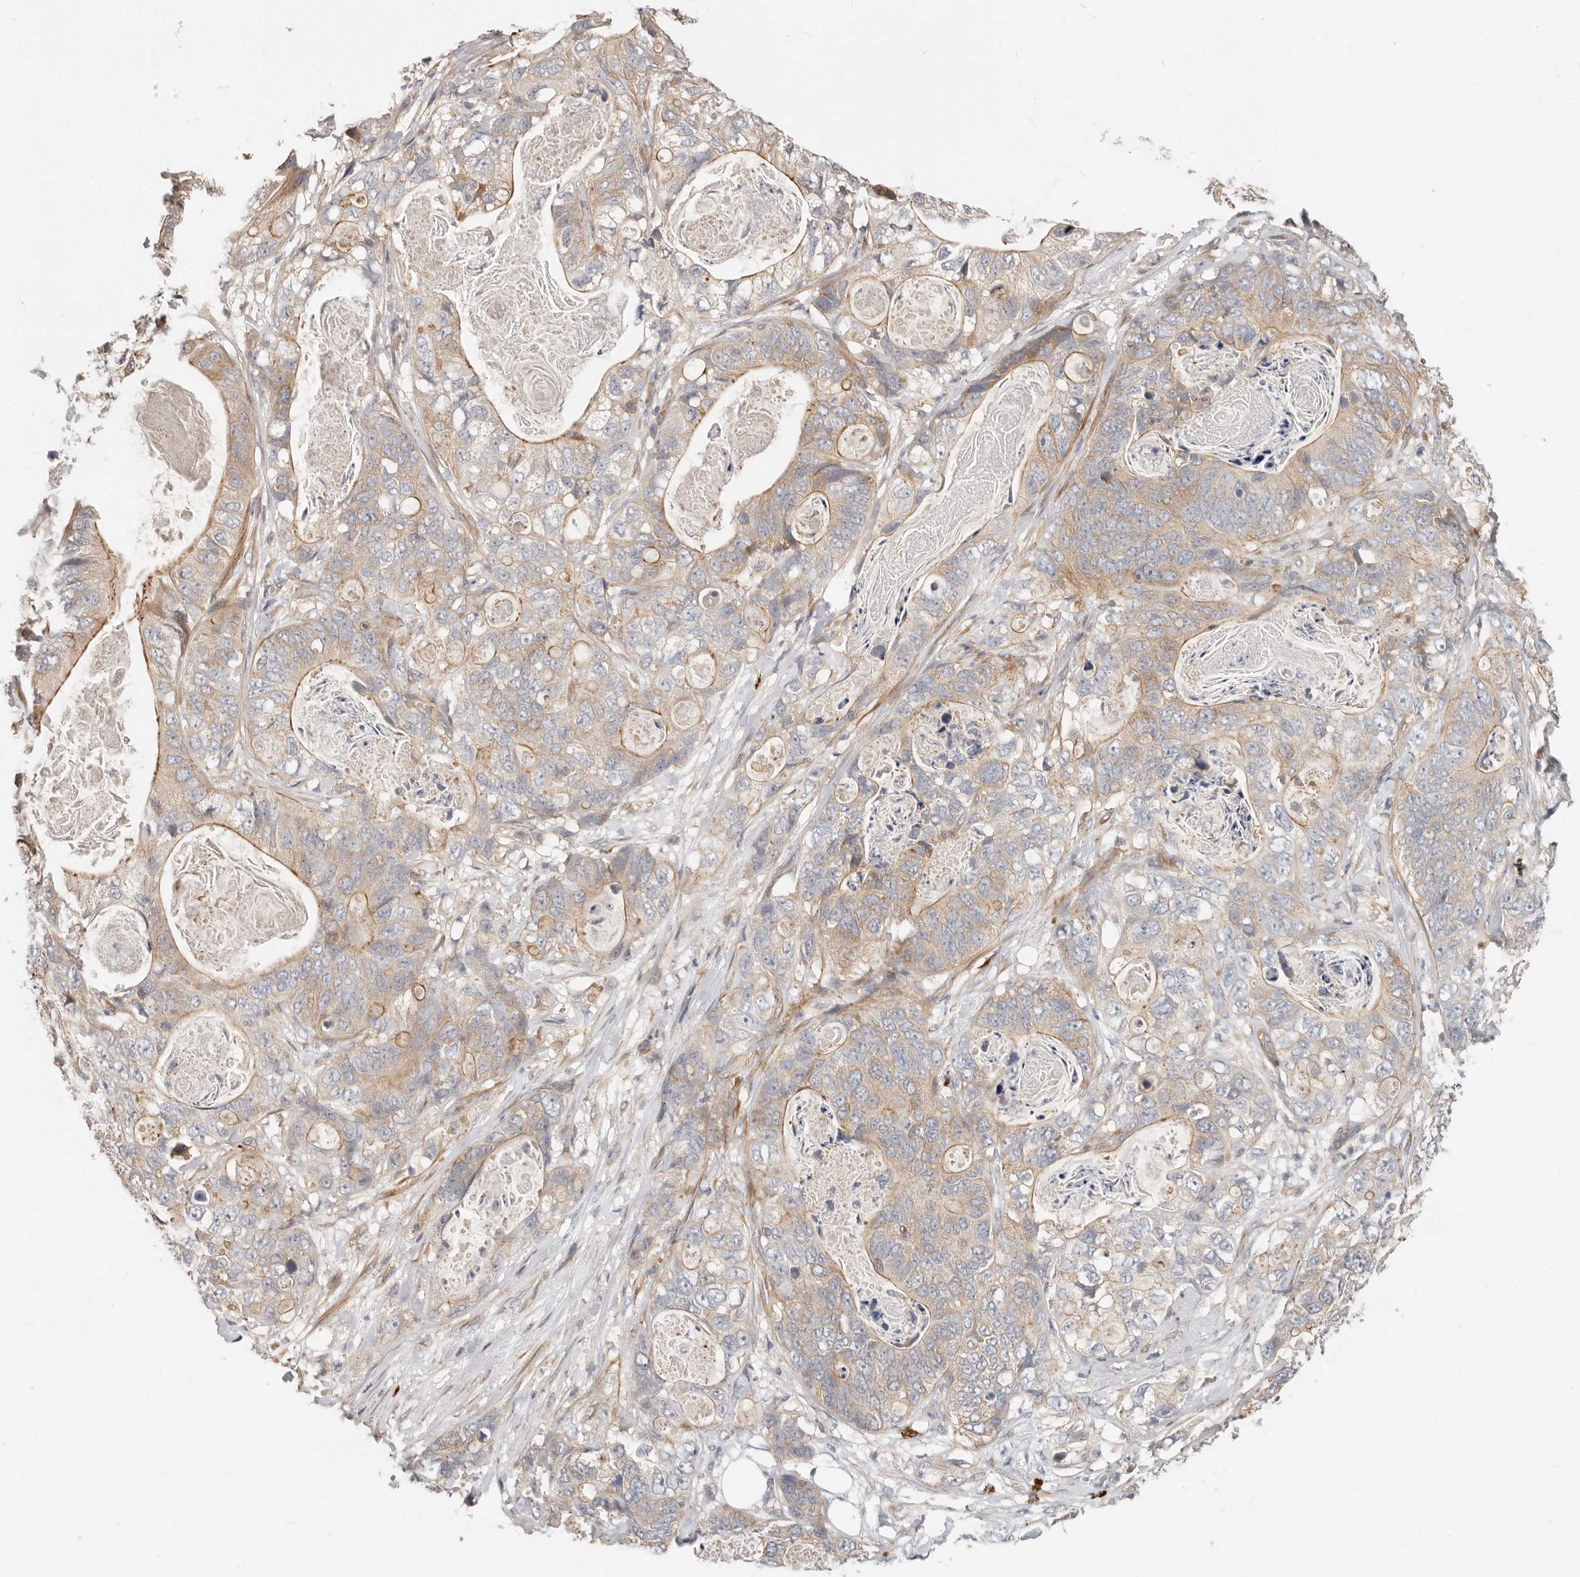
{"staining": {"intensity": "moderate", "quantity": ">75%", "location": "cytoplasmic/membranous"}, "tissue": "stomach cancer", "cell_type": "Tumor cells", "image_type": "cancer", "snomed": [{"axis": "morphology", "description": "Normal tissue, NOS"}, {"axis": "morphology", "description": "Adenocarcinoma, NOS"}, {"axis": "topography", "description": "Stomach"}], "caption": "This photomicrograph demonstrates immunohistochemistry staining of human adenocarcinoma (stomach), with medium moderate cytoplasmic/membranous expression in approximately >75% of tumor cells.", "gene": "ZRANB1", "patient": {"sex": "female", "age": 89}}